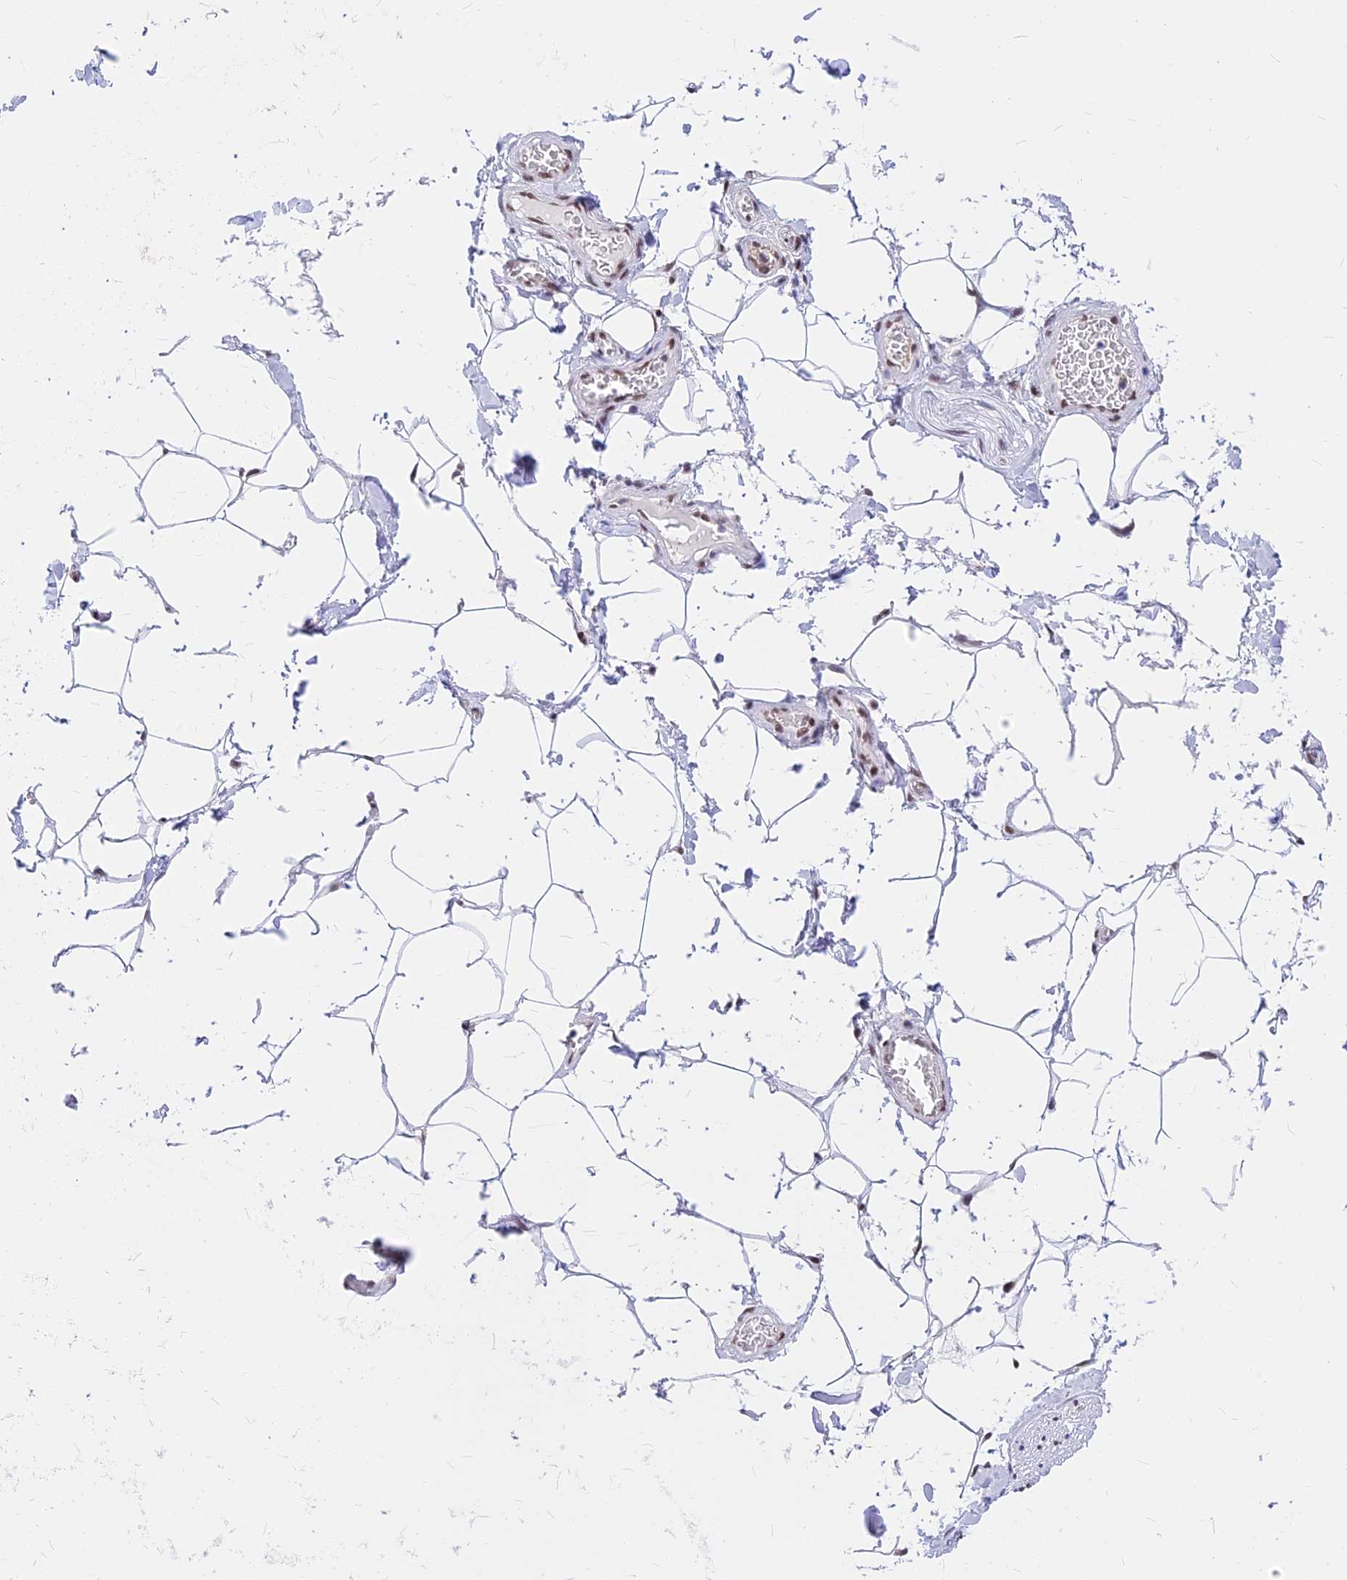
{"staining": {"intensity": "moderate", "quantity": ">75%", "location": "nuclear"}, "tissue": "adipose tissue", "cell_type": "Adipocytes", "image_type": "normal", "snomed": [{"axis": "morphology", "description": "Normal tissue, NOS"}, {"axis": "topography", "description": "Soft tissue"}, {"axis": "topography", "description": "Adipose tissue"}, {"axis": "topography", "description": "Vascular tissue"}, {"axis": "topography", "description": "Peripheral nerve tissue"}], "caption": "A micrograph of human adipose tissue stained for a protein displays moderate nuclear brown staining in adipocytes. (DAB IHC with brightfield microscopy, high magnification).", "gene": "KCTD13", "patient": {"sex": "male", "age": 46}}